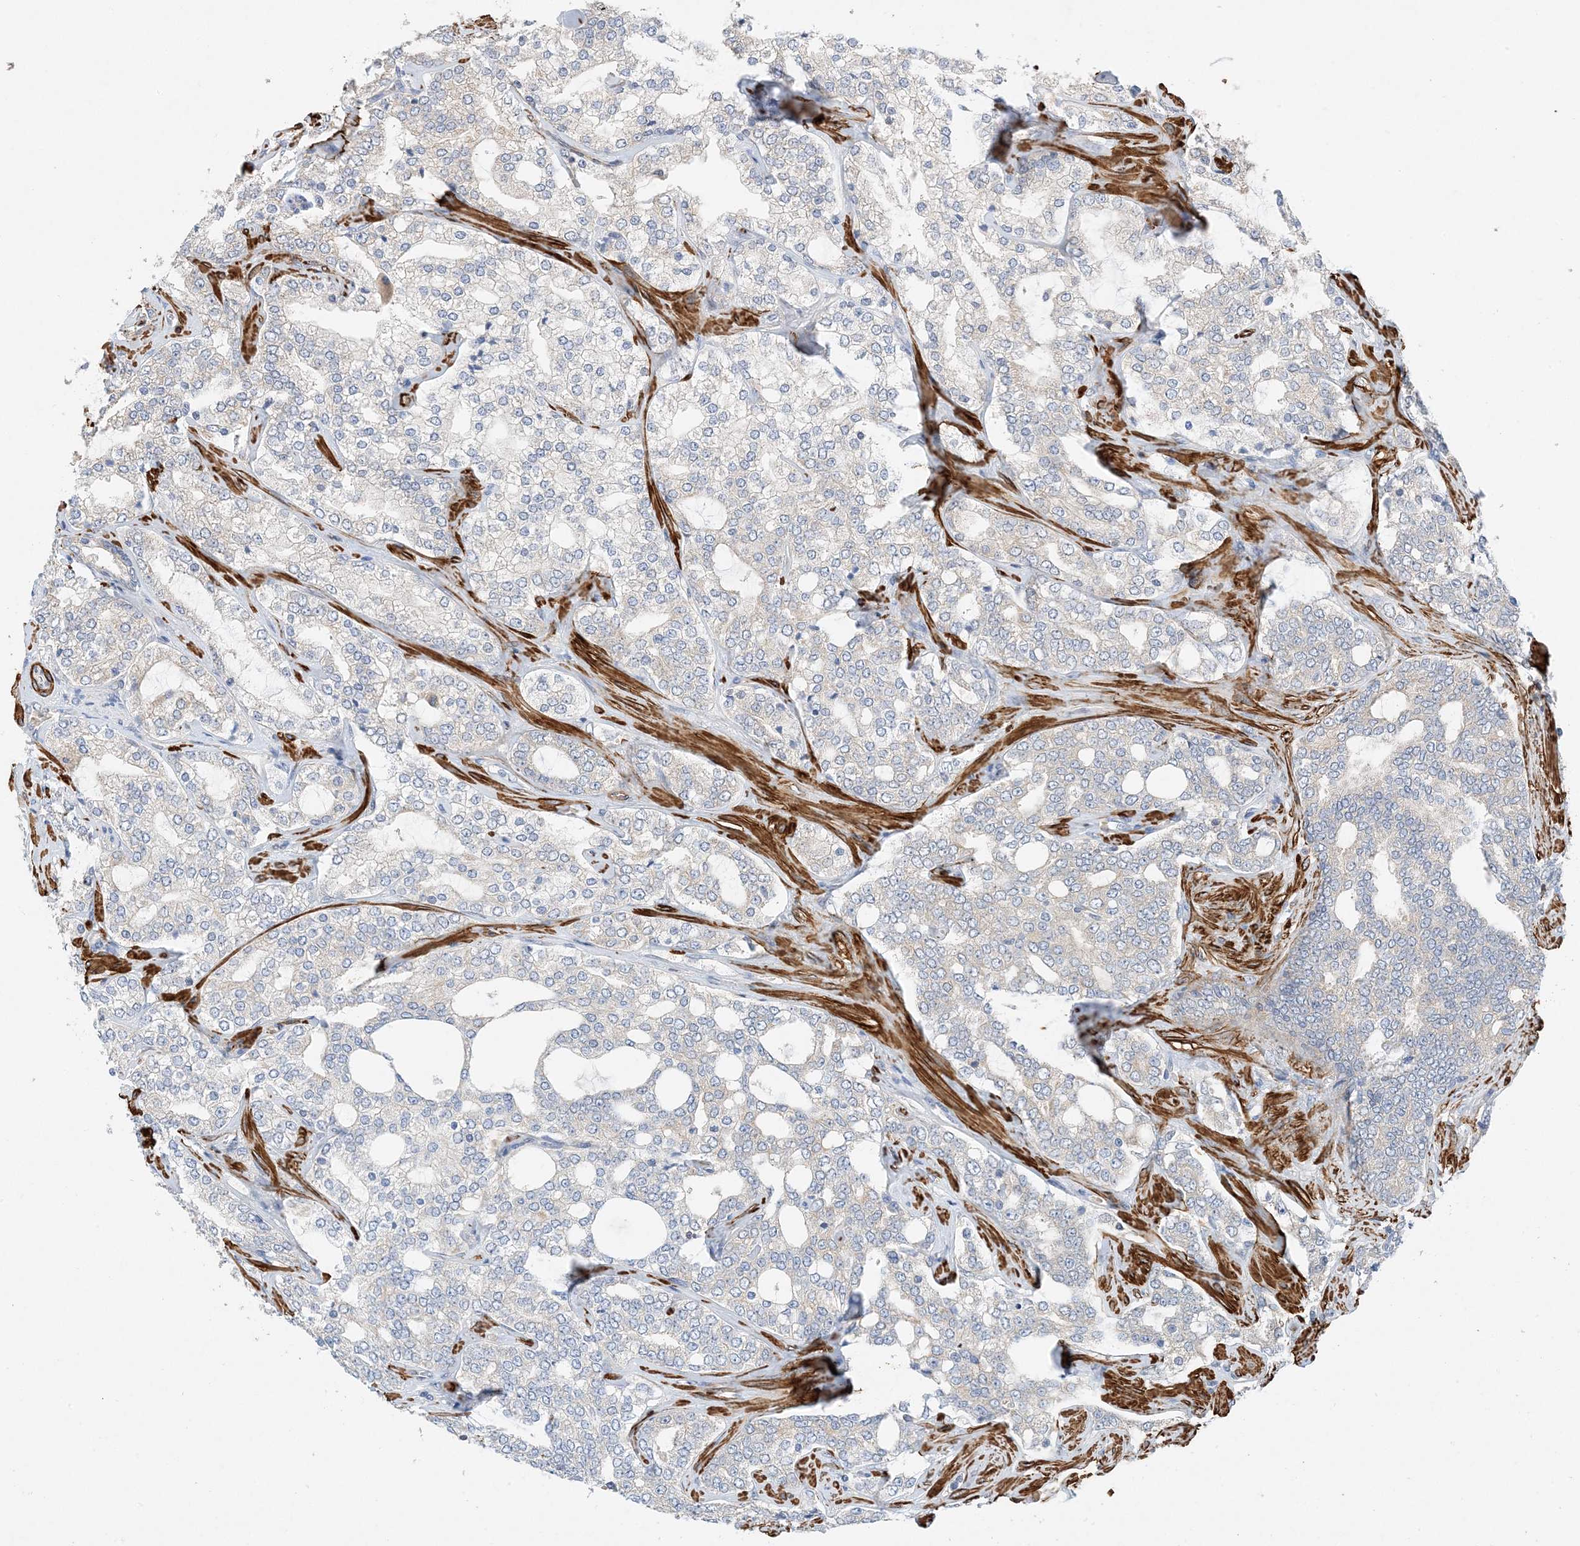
{"staining": {"intensity": "negative", "quantity": "none", "location": "none"}, "tissue": "prostate cancer", "cell_type": "Tumor cells", "image_type": "cancer", "snomed": [{"axis": "morphology", "description": "Adenocarcinoma, High grade"}, {"axis": "topography", "description": "Prostate"}], "caption": "There is no significant staining in tumor cells of high-grade adenocarcinoma (prostate).", "gene": "KIFBP", "patient": {"sex": "male", "age": 64}}